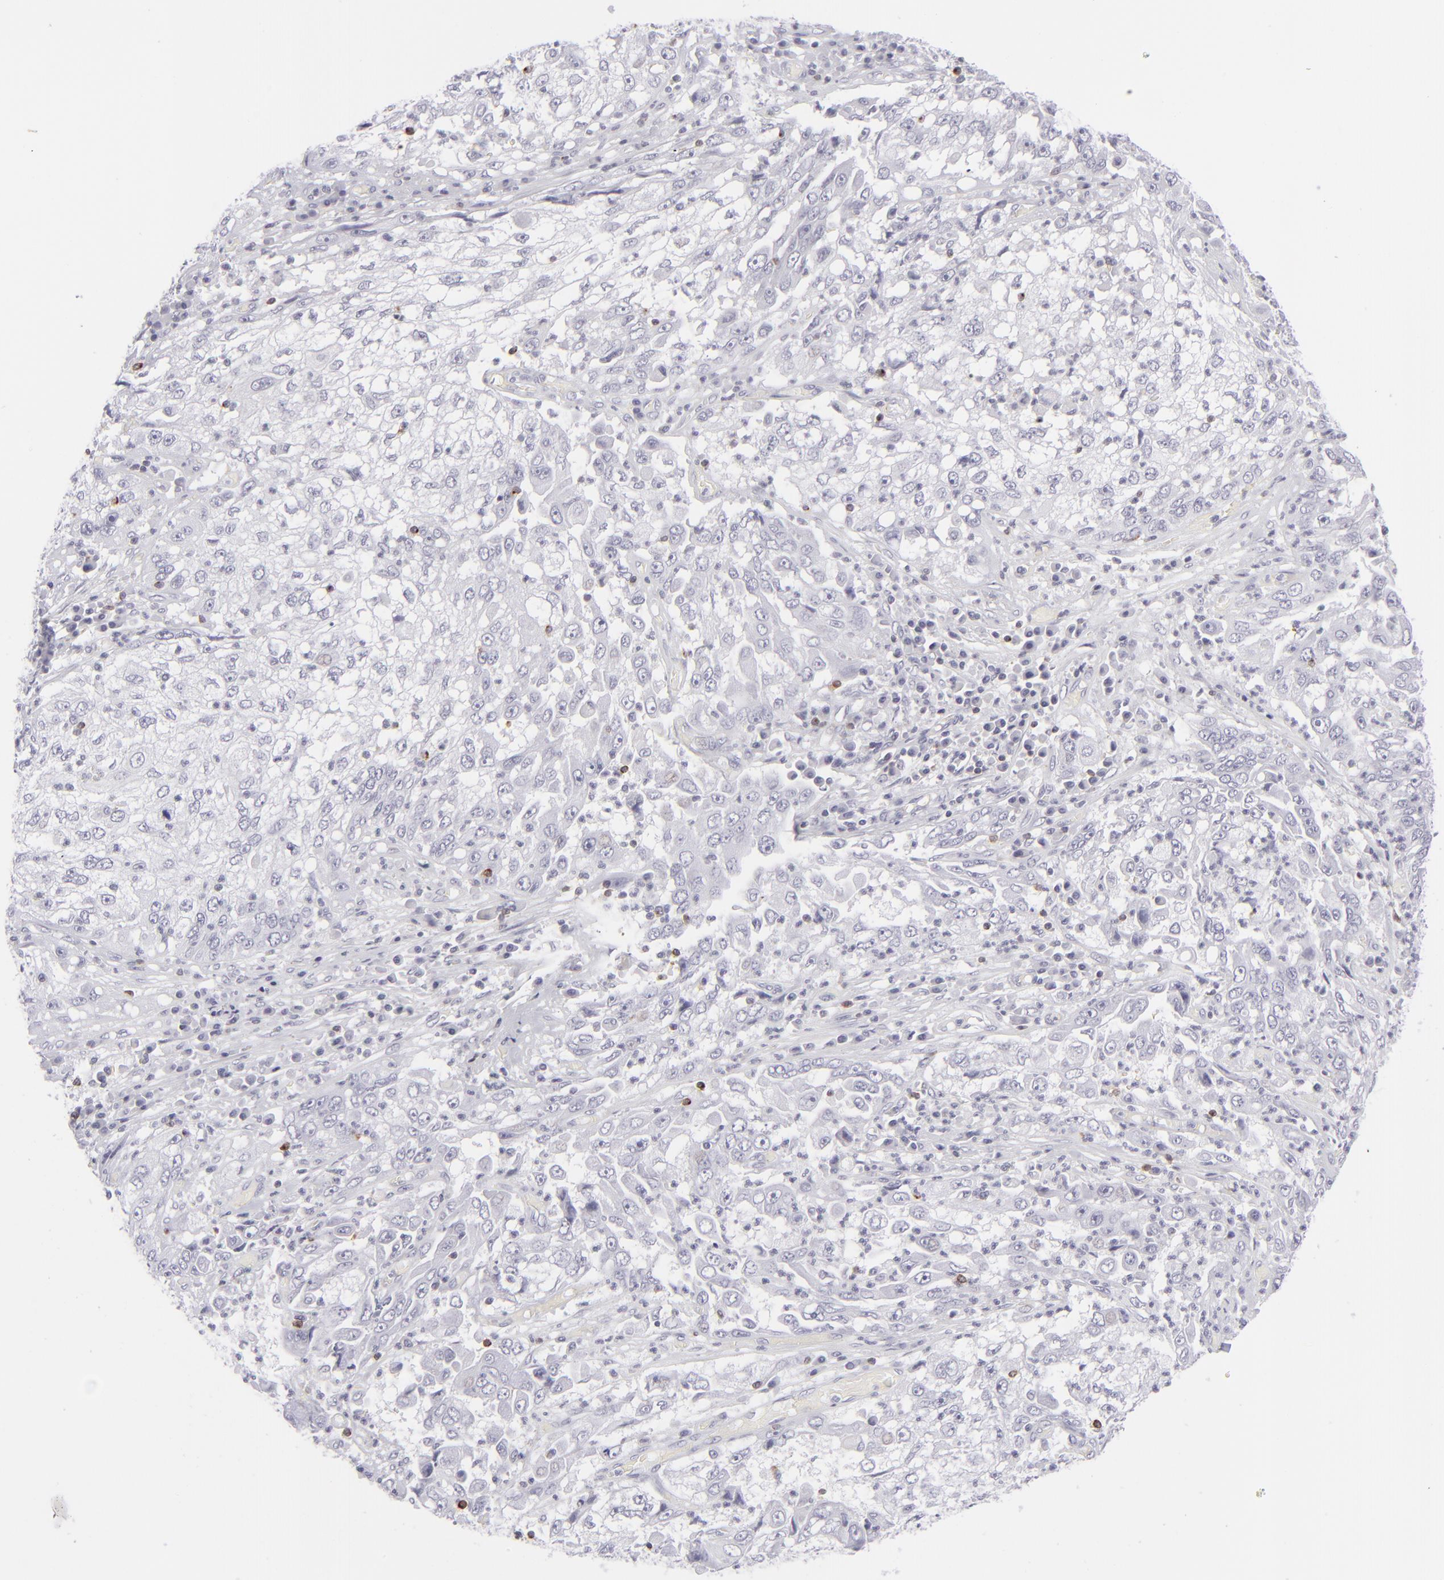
{"staining": {"intensity": "negative", "quantity": "none", "location": "none"}, "tissue": "cervical cancer", "cell_type": "Tumor cells", "image_type": "cancer", "snomed": [{"axis": "morphology", "description": "Squamous cell carcinoma, NOS"}, {"axis": "topography", "description": "Cervix"}], "caption": "High power microscopy micrograph of an immunohistochemistry (IHC) photomicrograph of squamous cell carcinoma (cervical), revealing no significant expression in tumor cells.", "gene": "CD7", "patient": {"sex": "female", "age": 36}}